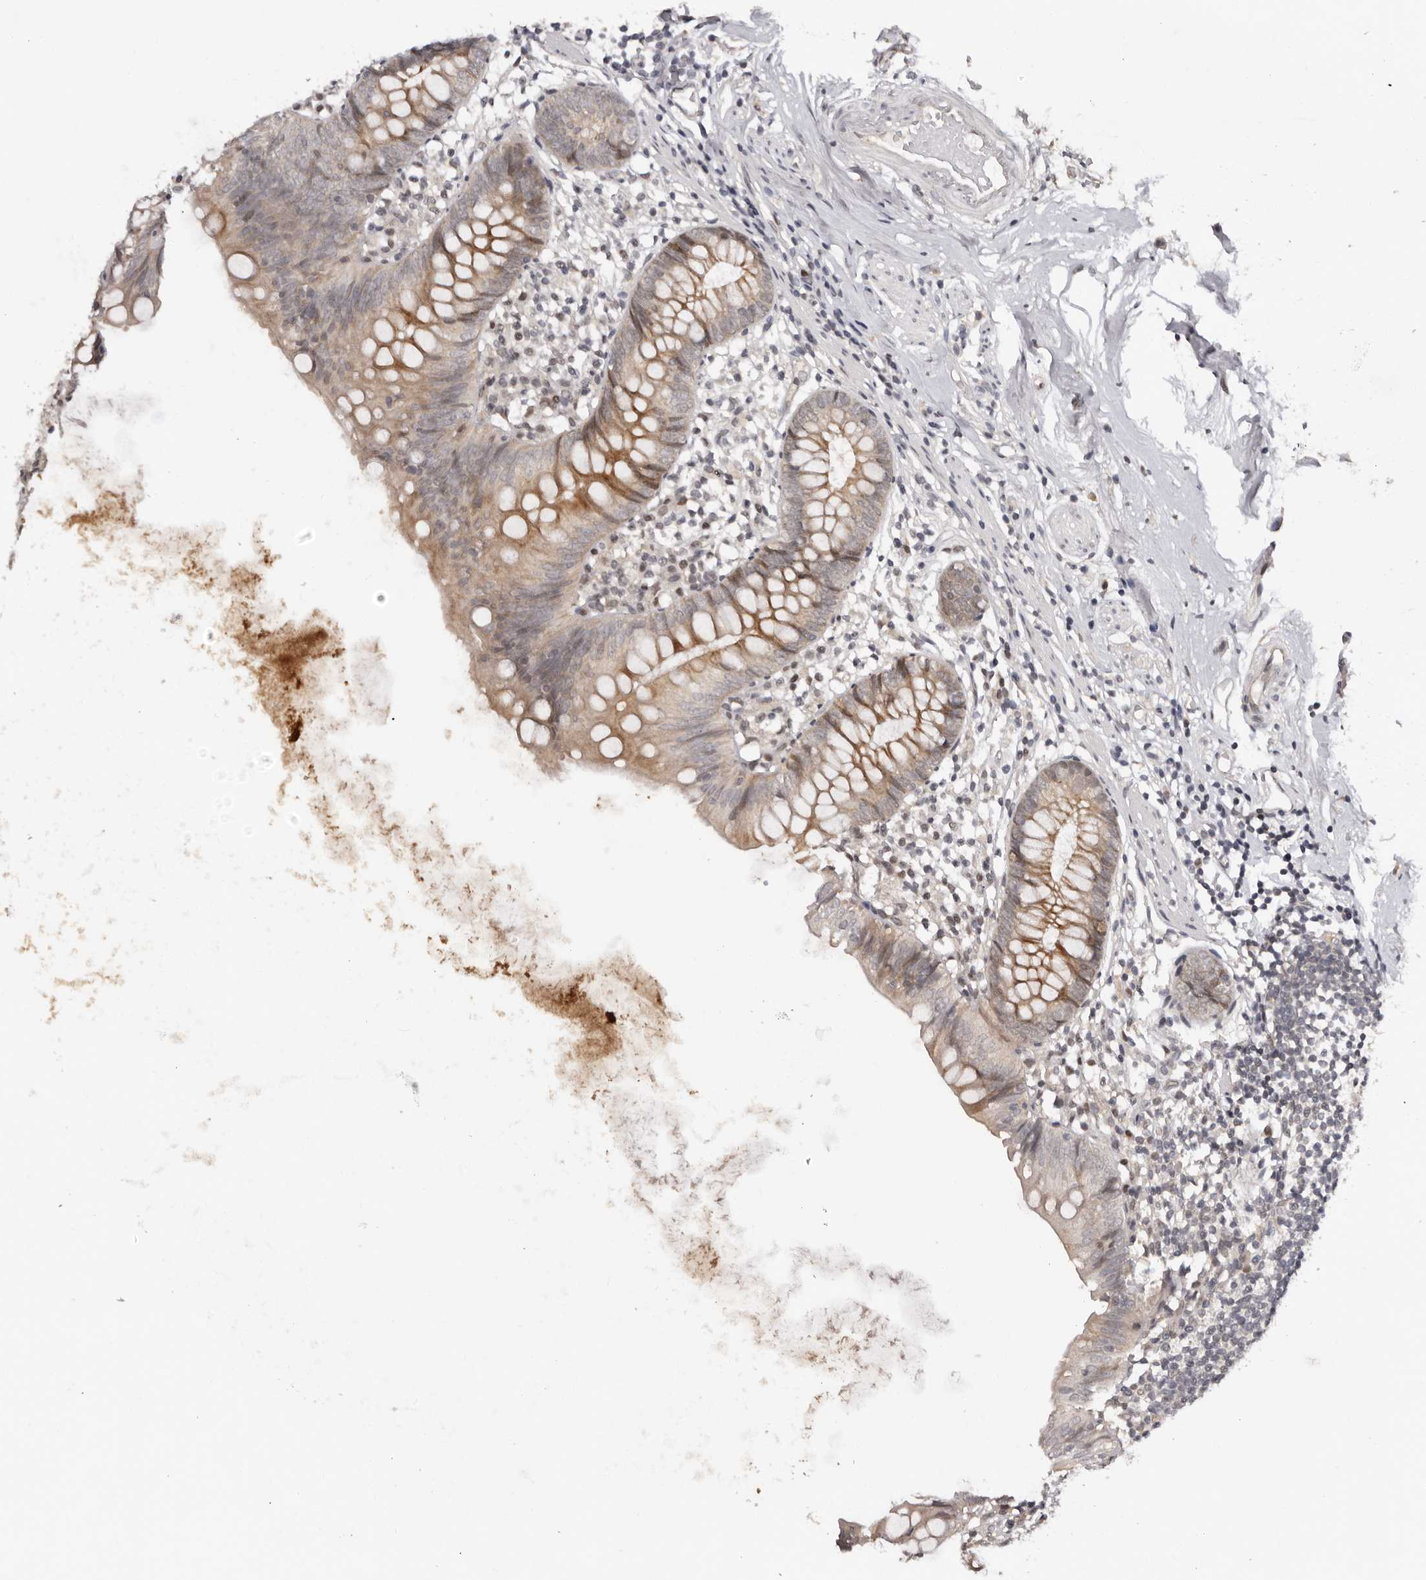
{"staining": {"intensity": "moderate", "quantity": ">75%", "location": "cytoplasmic/membranous"}, "tissue": "appendix", "cell_type": "Glandular cells", "image_type": "normal", "snomed": [{"axis": "morphology", "description": "Normal tissue, NOS"}, {"axis": "topography", "description": "Appendix"}], "caption": "This photomicrograph exhibits unremarkable appendix stained with immunohistochemistry (IHC) to label a protein in brown. The cytoplasmic/membranous of glandular cells show moderate positivity for the protein. Nuclei are counter-stained blue.", "gene": "TBX5", "patient": {"sex": "female", "age": 62}}